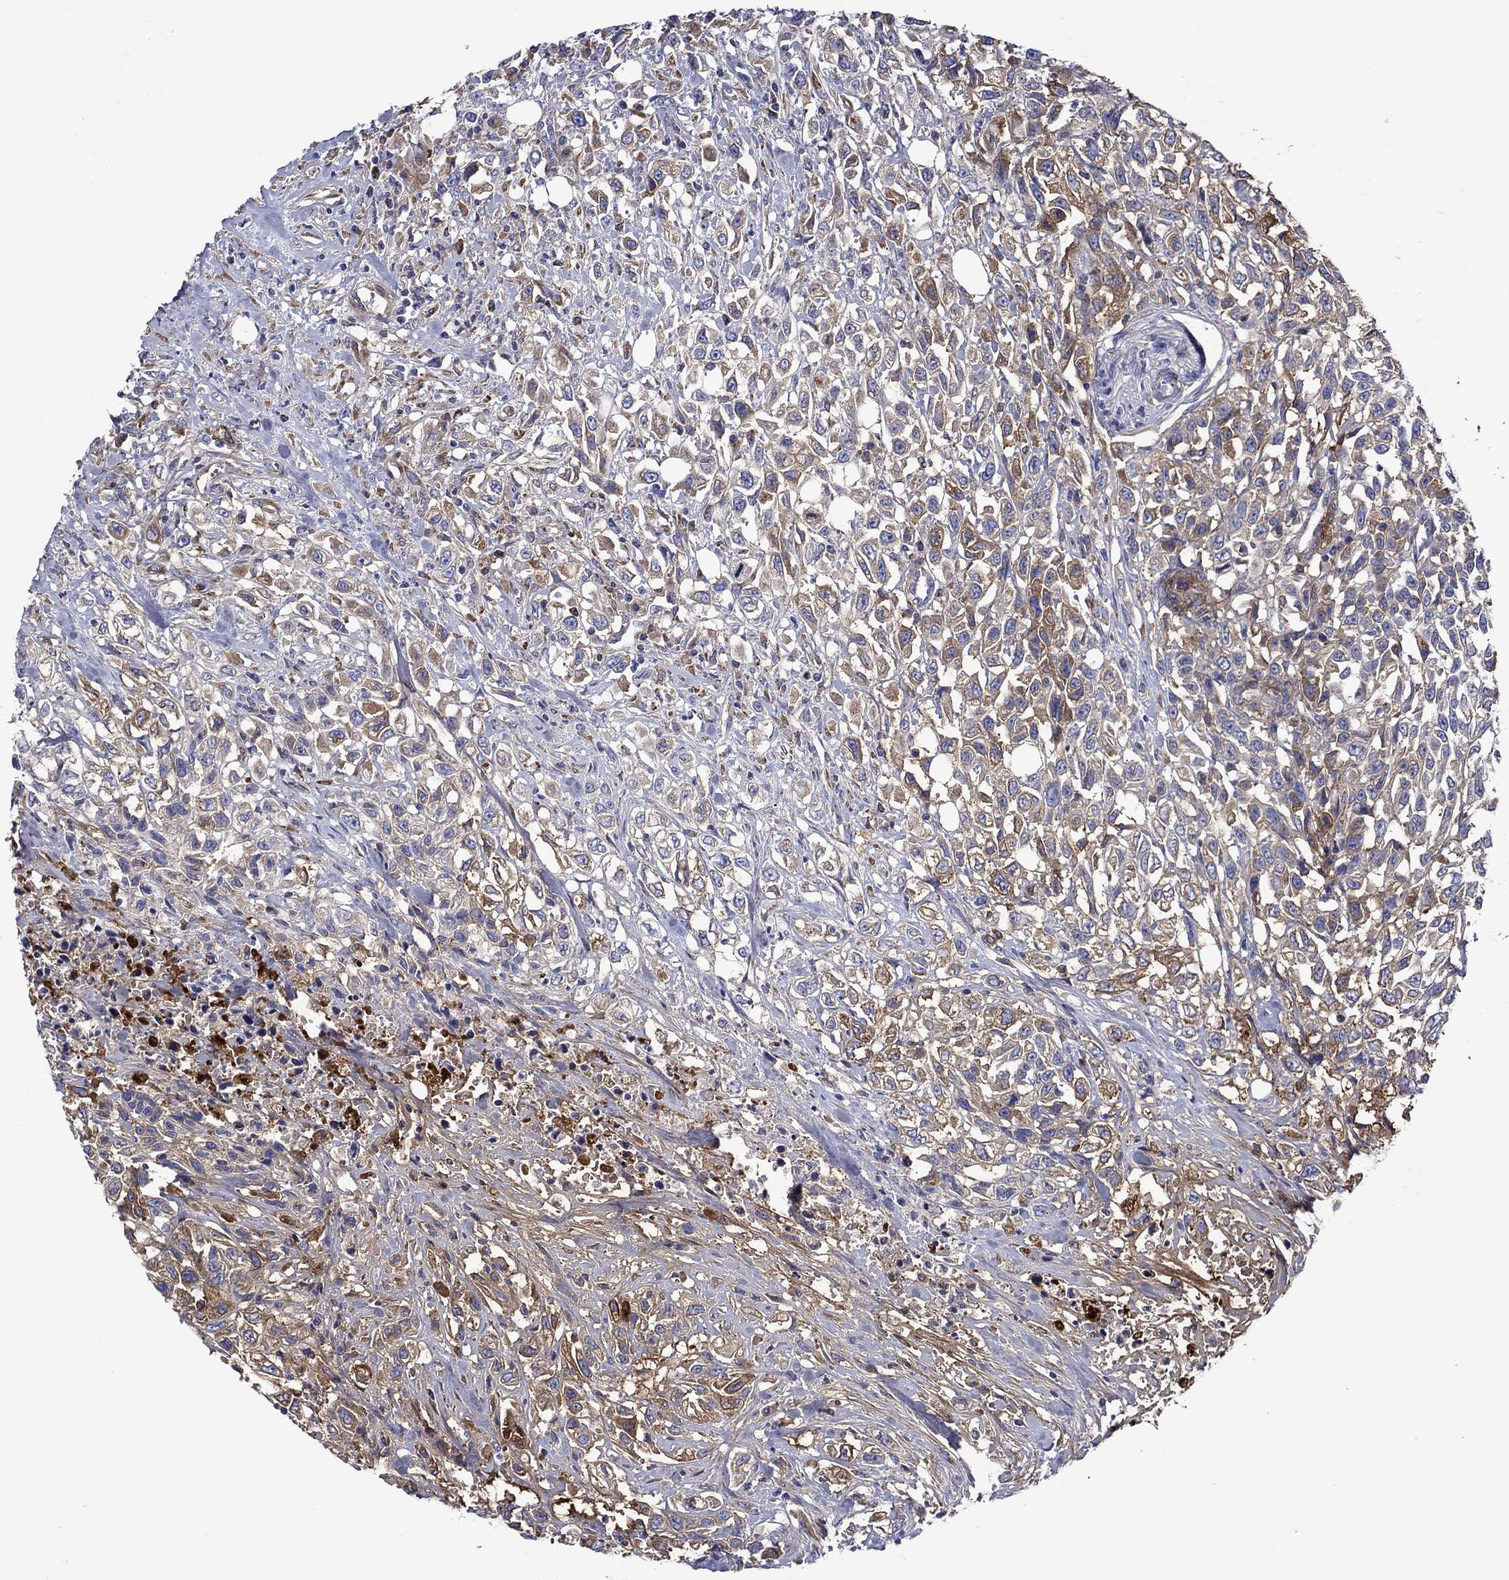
{"staining": {"intensity": "moderate", "quantity": "25%-75%", "location": "cytoplasmic/membranous"}, "tissue": "urothelial cancer", "cell_type": "Tumor cells", "image_type": "cancer", "snomed": [{"axis": "morphology", "description": "Urothelial carcinoma, High grade"}, {"axis": "topography", "description": "Urinary bladder"}], "caption": "Immunohistochemical staining of human high-grade urothelial carcinoma reveals medium levels of moderate cytoplasmic/membranous protein staining in about 25%-75% of tumor cells.", "gene": "HSPG2", "patient": {"sex": "female", "age": 56}}